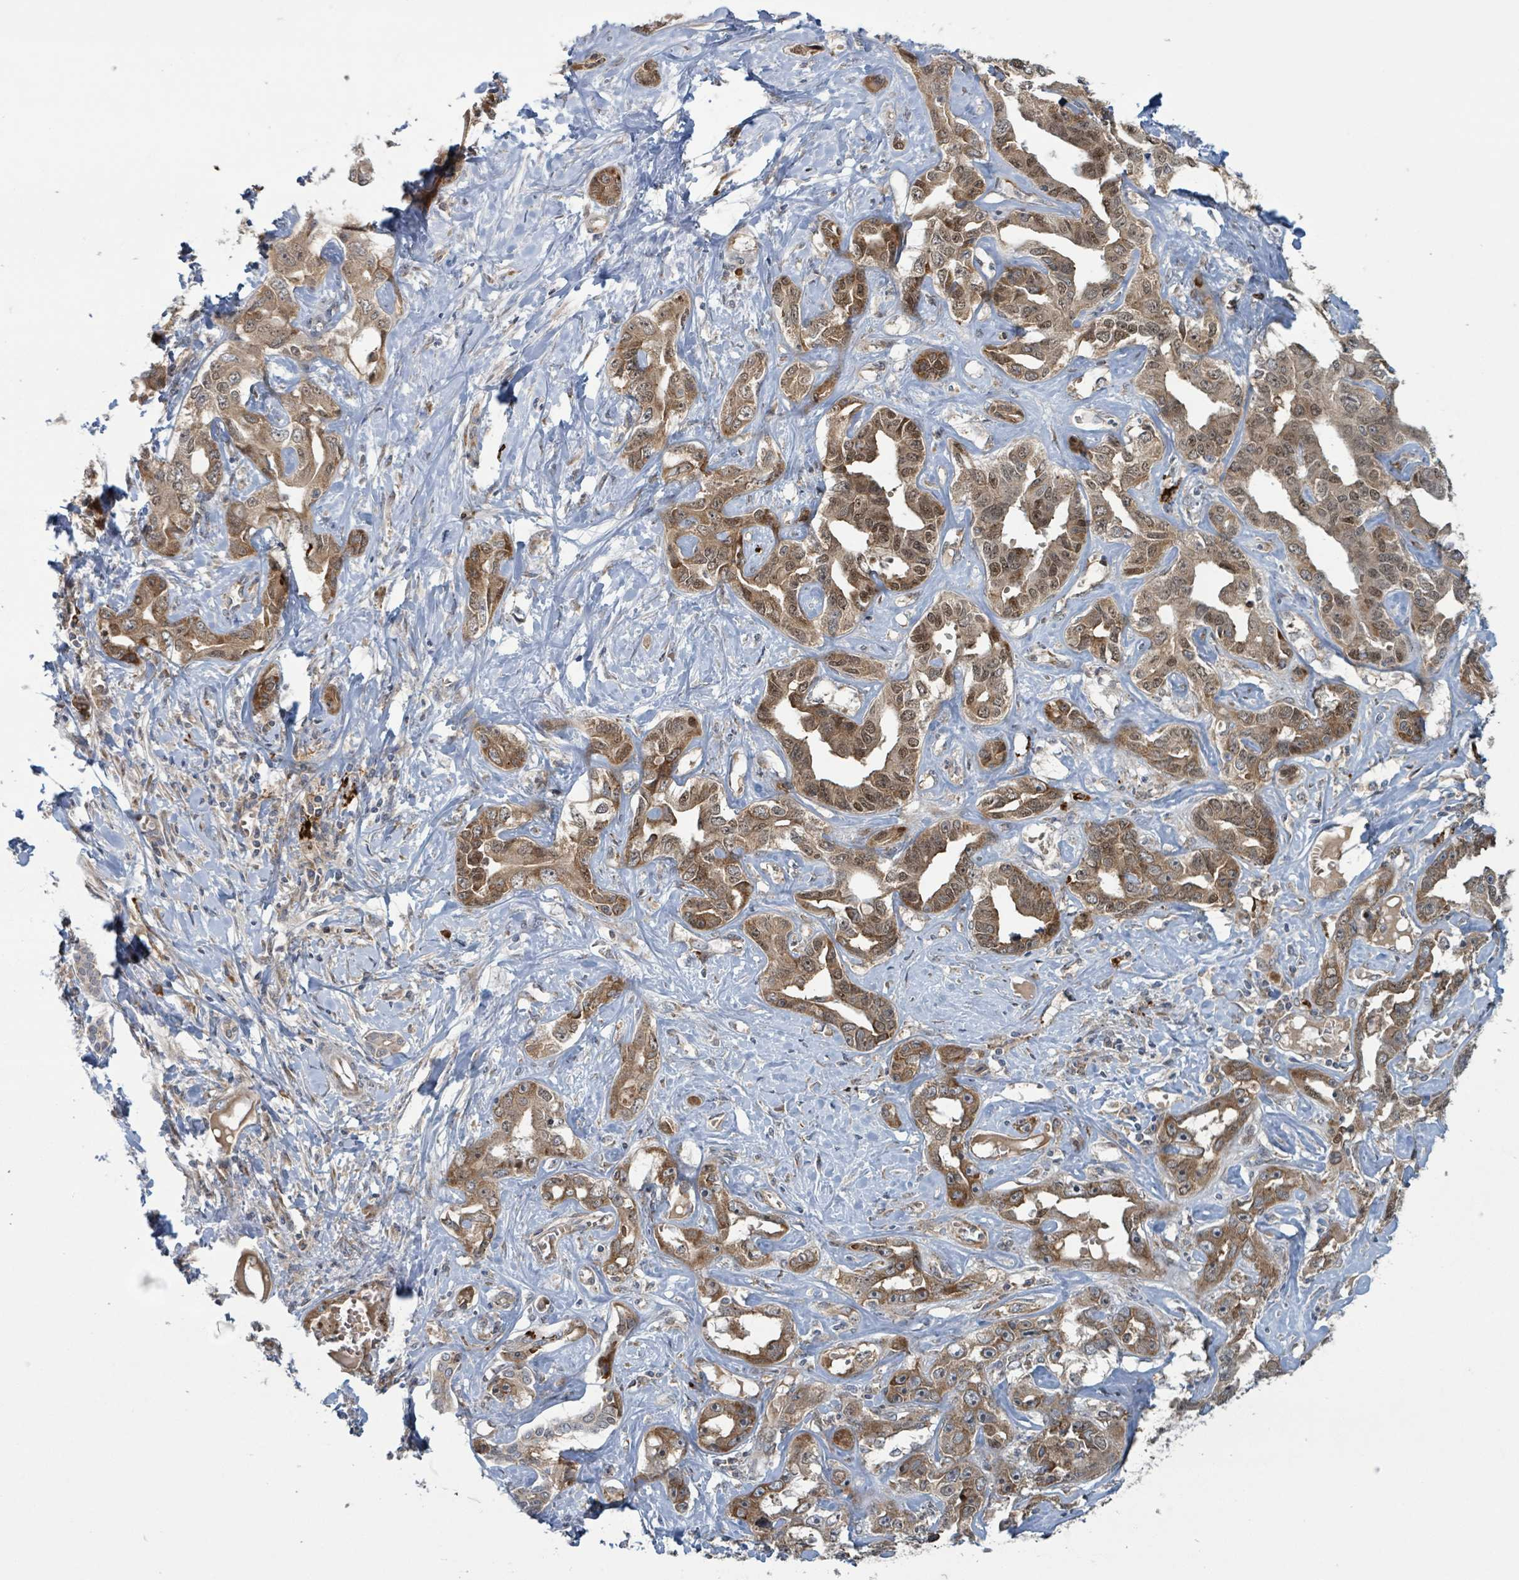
{"staining": {"intensity": "moderate", "quantity": ">75%", "location": "cytoplasmic/membranous,nuclear"}, "tissue": "liver cancer", "cell_type": "Tumor cells", "image_type": "cancer", "snomed": [{"axis": "morphology", "description": "Cholangiocarcinoma"}, {"axis": "topography", "description": "Liver"}], "caption": "Immunohistochemical staining of human cholangiocarcinoma (liver) exhibits moderate cytoplasmic/membranous and nuclear protein expression in about >75% of tumor cells.", "gene": "OR51E1", "patient": {"sex": "male", "age": 59}}